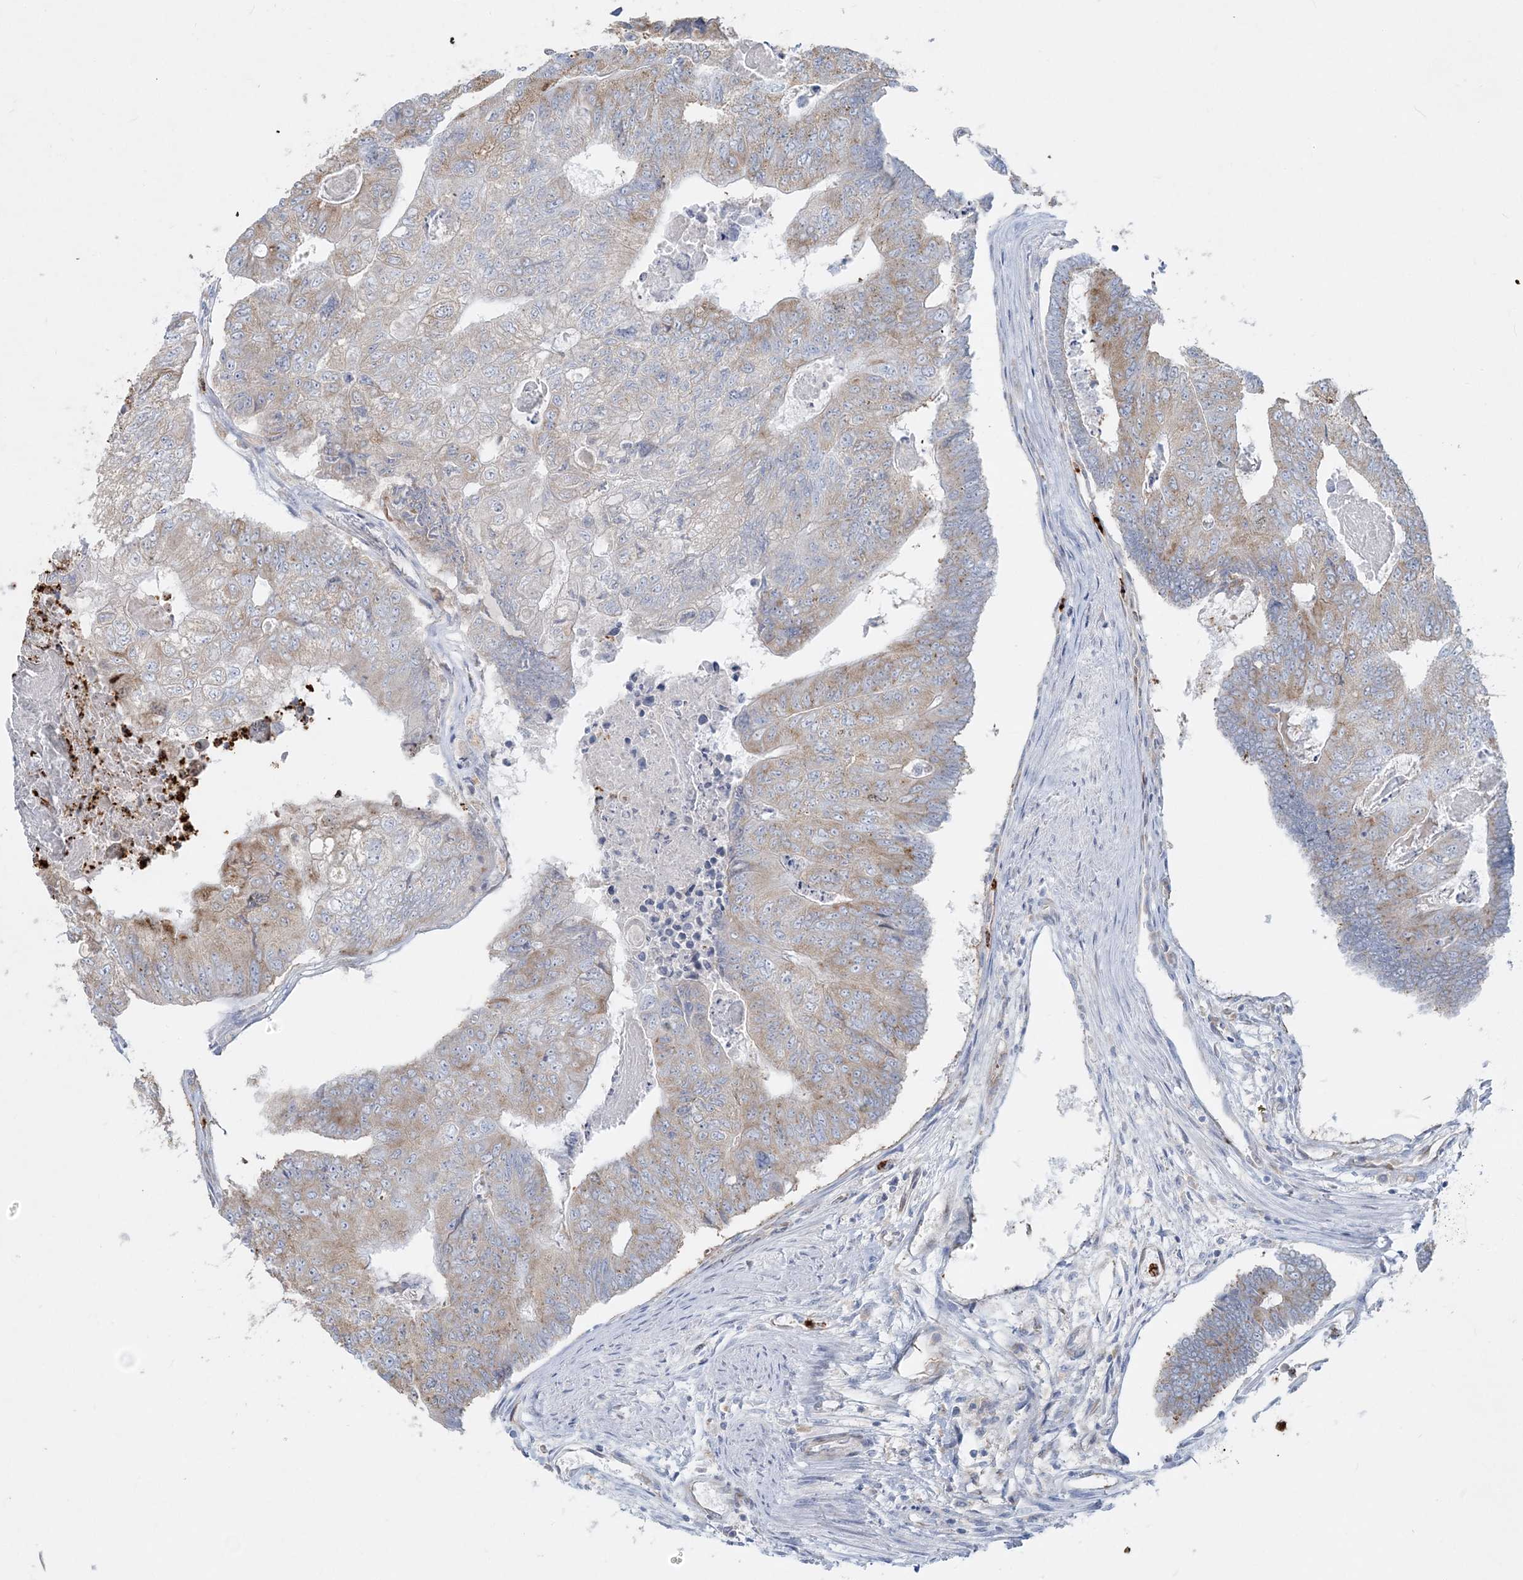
{"staining": {"intensity": "weak", "quantity": "25%-75%", "location": "cytoplasmic/membranous"}, "tissue": "colorectal cancer", "cell_type": "Tumor cells", "image_type": "cancer", "snomed": [{"axis": "morphology", "description": "Adenocarcinoma, NOS"}, {"axis": "topography", "description": "Colon"}], "caption": "Weak cytoplasmic/membranous protein staining is present in about 25%-75% of tumor cells in adenocarcinoma (colorectal).", "gene": "CCNJ", "patient": {"sex": "female", "age": 67}}